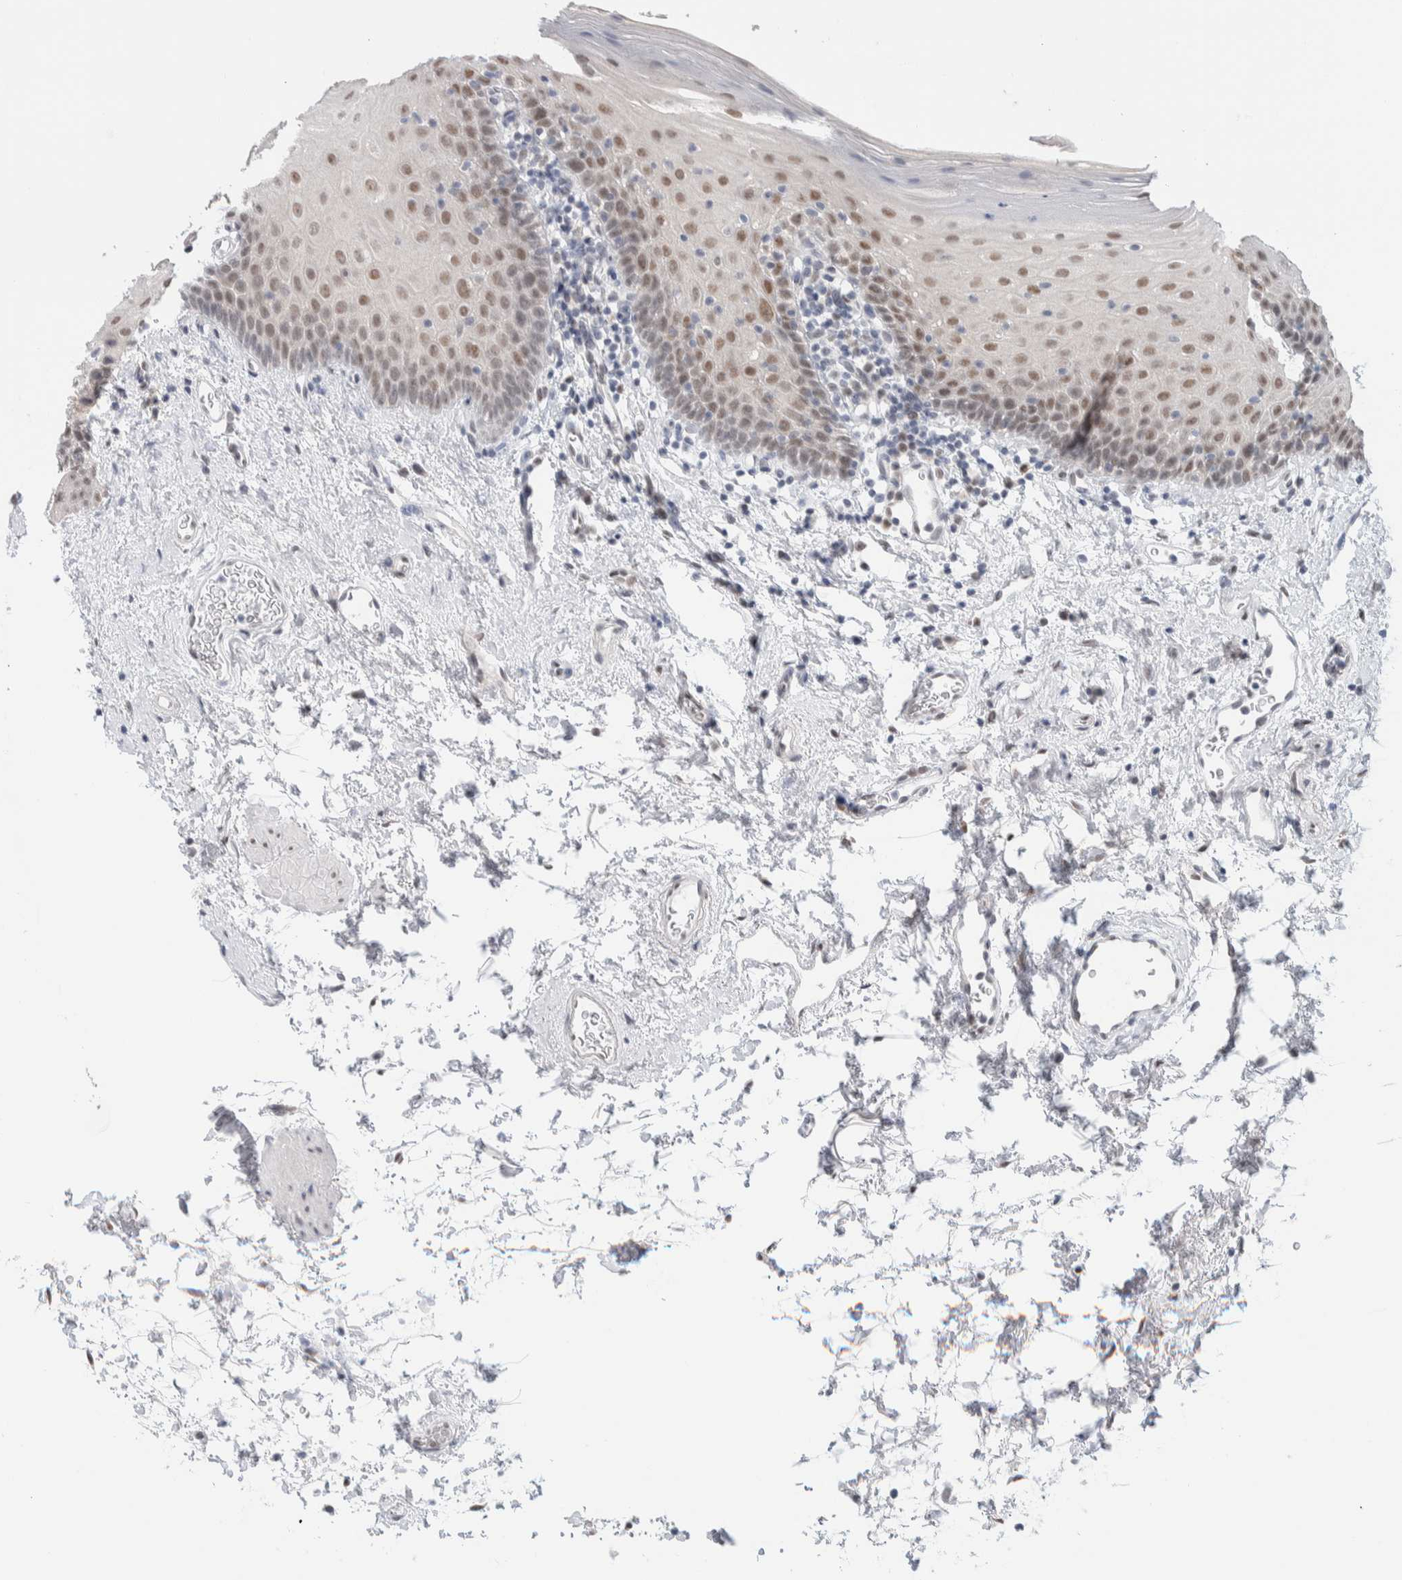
{"staining": {"intensity": "moderate", "quantity": "<25%", "location": "nuclear"}, "tissue": "oral mucosa", "cell_type": "Squamous epithelial cells", "image_type": "normal", "snomed": [{"axis": "morphology", "description": "Normal tissue, NOS"}, {"axis": "topography", "description": "Oral tissue"}], "caption": "A high-resolution histopathology image shows IHC staining of unremarkable oral mucosa, which reveals moderate nuclear staining in about <25% of squamous epithelial cells. The protein of interest is shown in brown color, while the nuclei are stained blue.", "gene": "PRMT1", "patient": {"sex": "male", "age": 66}}